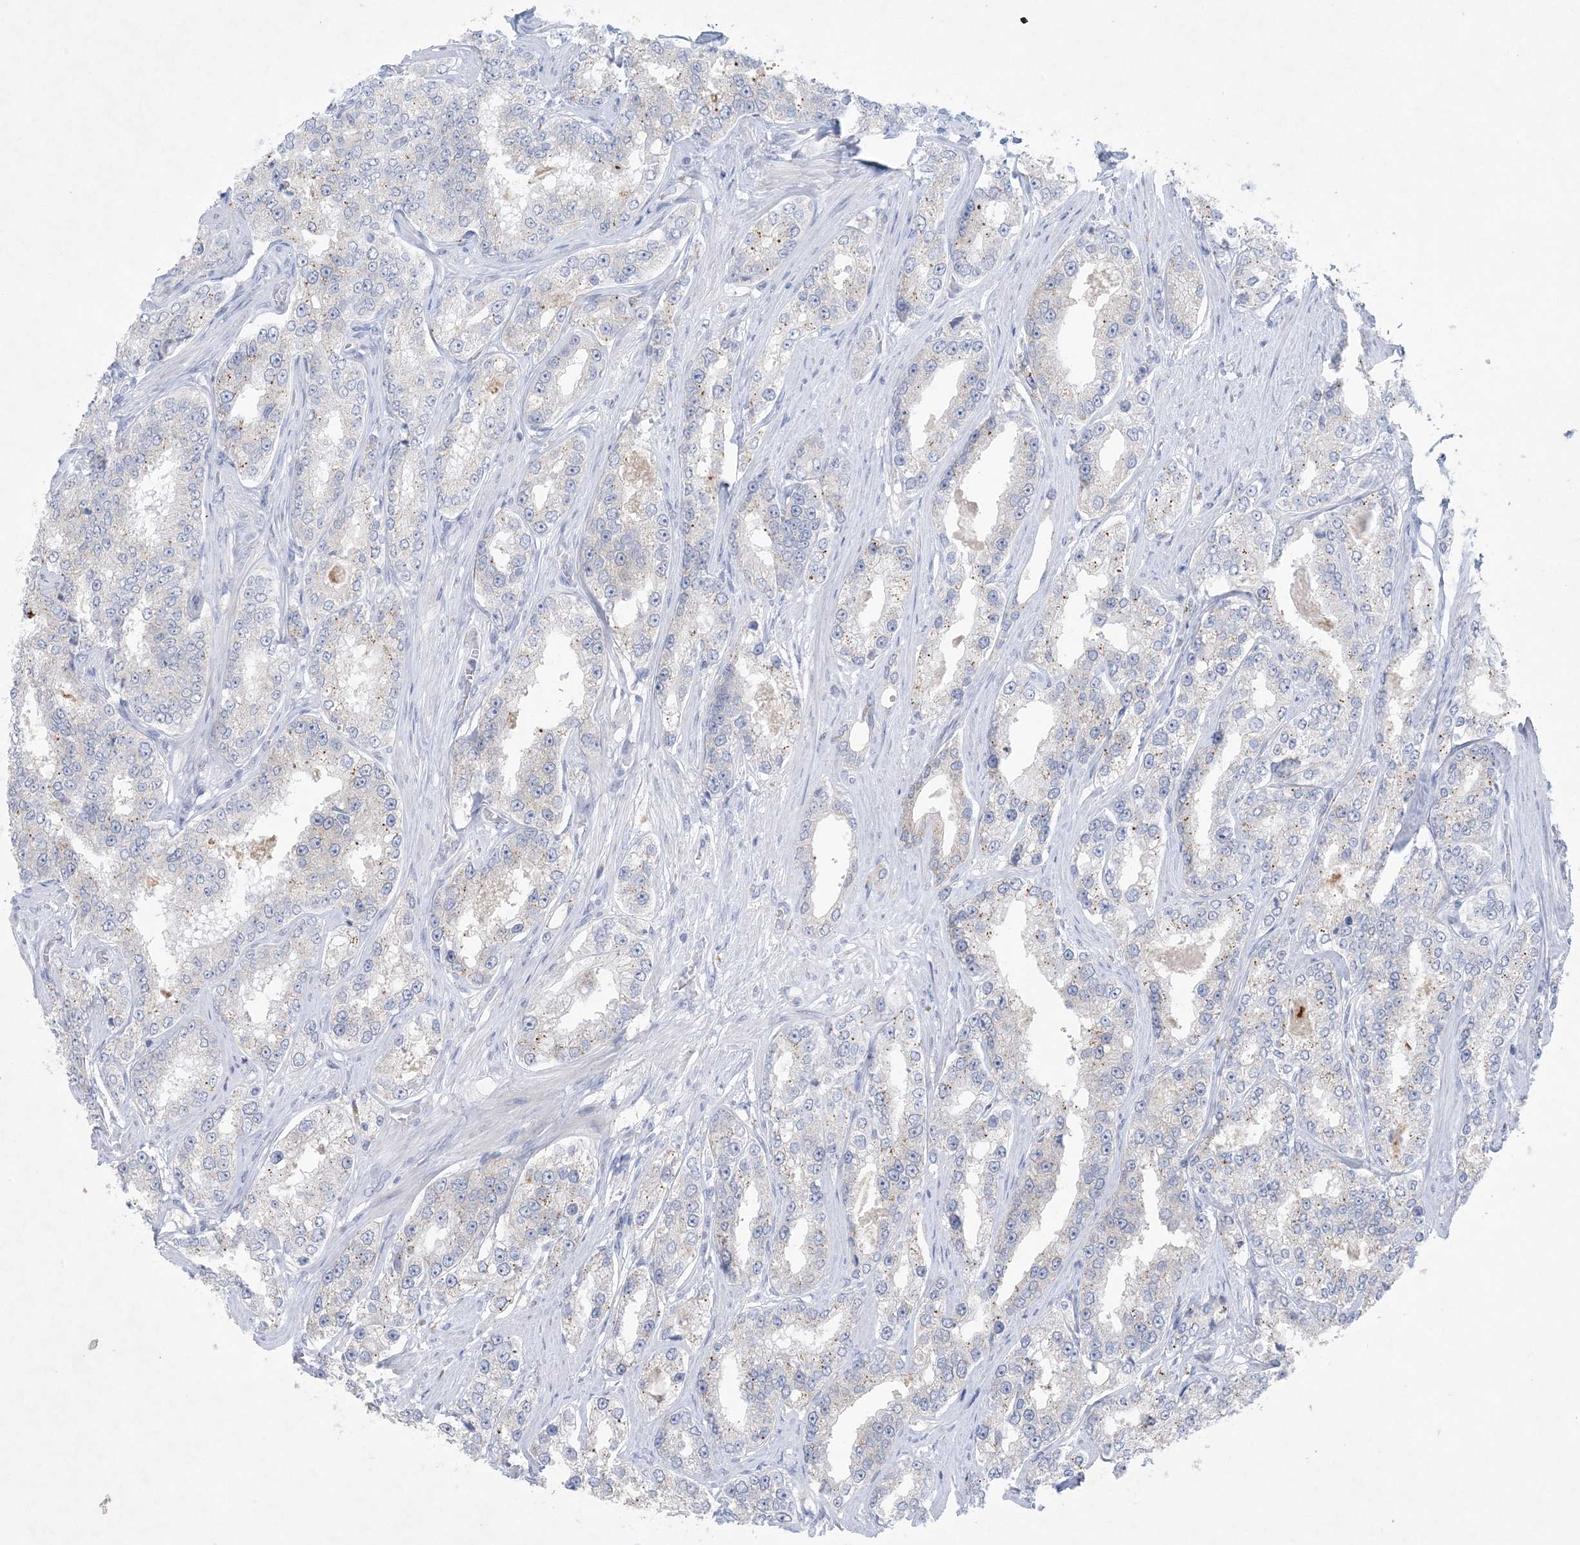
{"staining": {"intensity": "weak", "quantity": "<25%", "location": "cytoplasmic/membranous"}, "tissue": "prostate cancer", "cell_type": "Tumor cells", "image_type": "cancer", "snomed": [{"axis": "morphology", "description": "Normal tissue, NOS"}, {"axis": "morphology", "description": "Adenocarcinoma, High grade"}, {"axis": "topography", "description": "Prostate"}], "caption": "This image is of prostate cancer stained with immunohistochemistry to label a protein in brown with the nuclei are counter-stained blue. There is no positivity in tumor cells.", "gene": "GABRG1", "patient": {"sex": "male", "age": 83}}